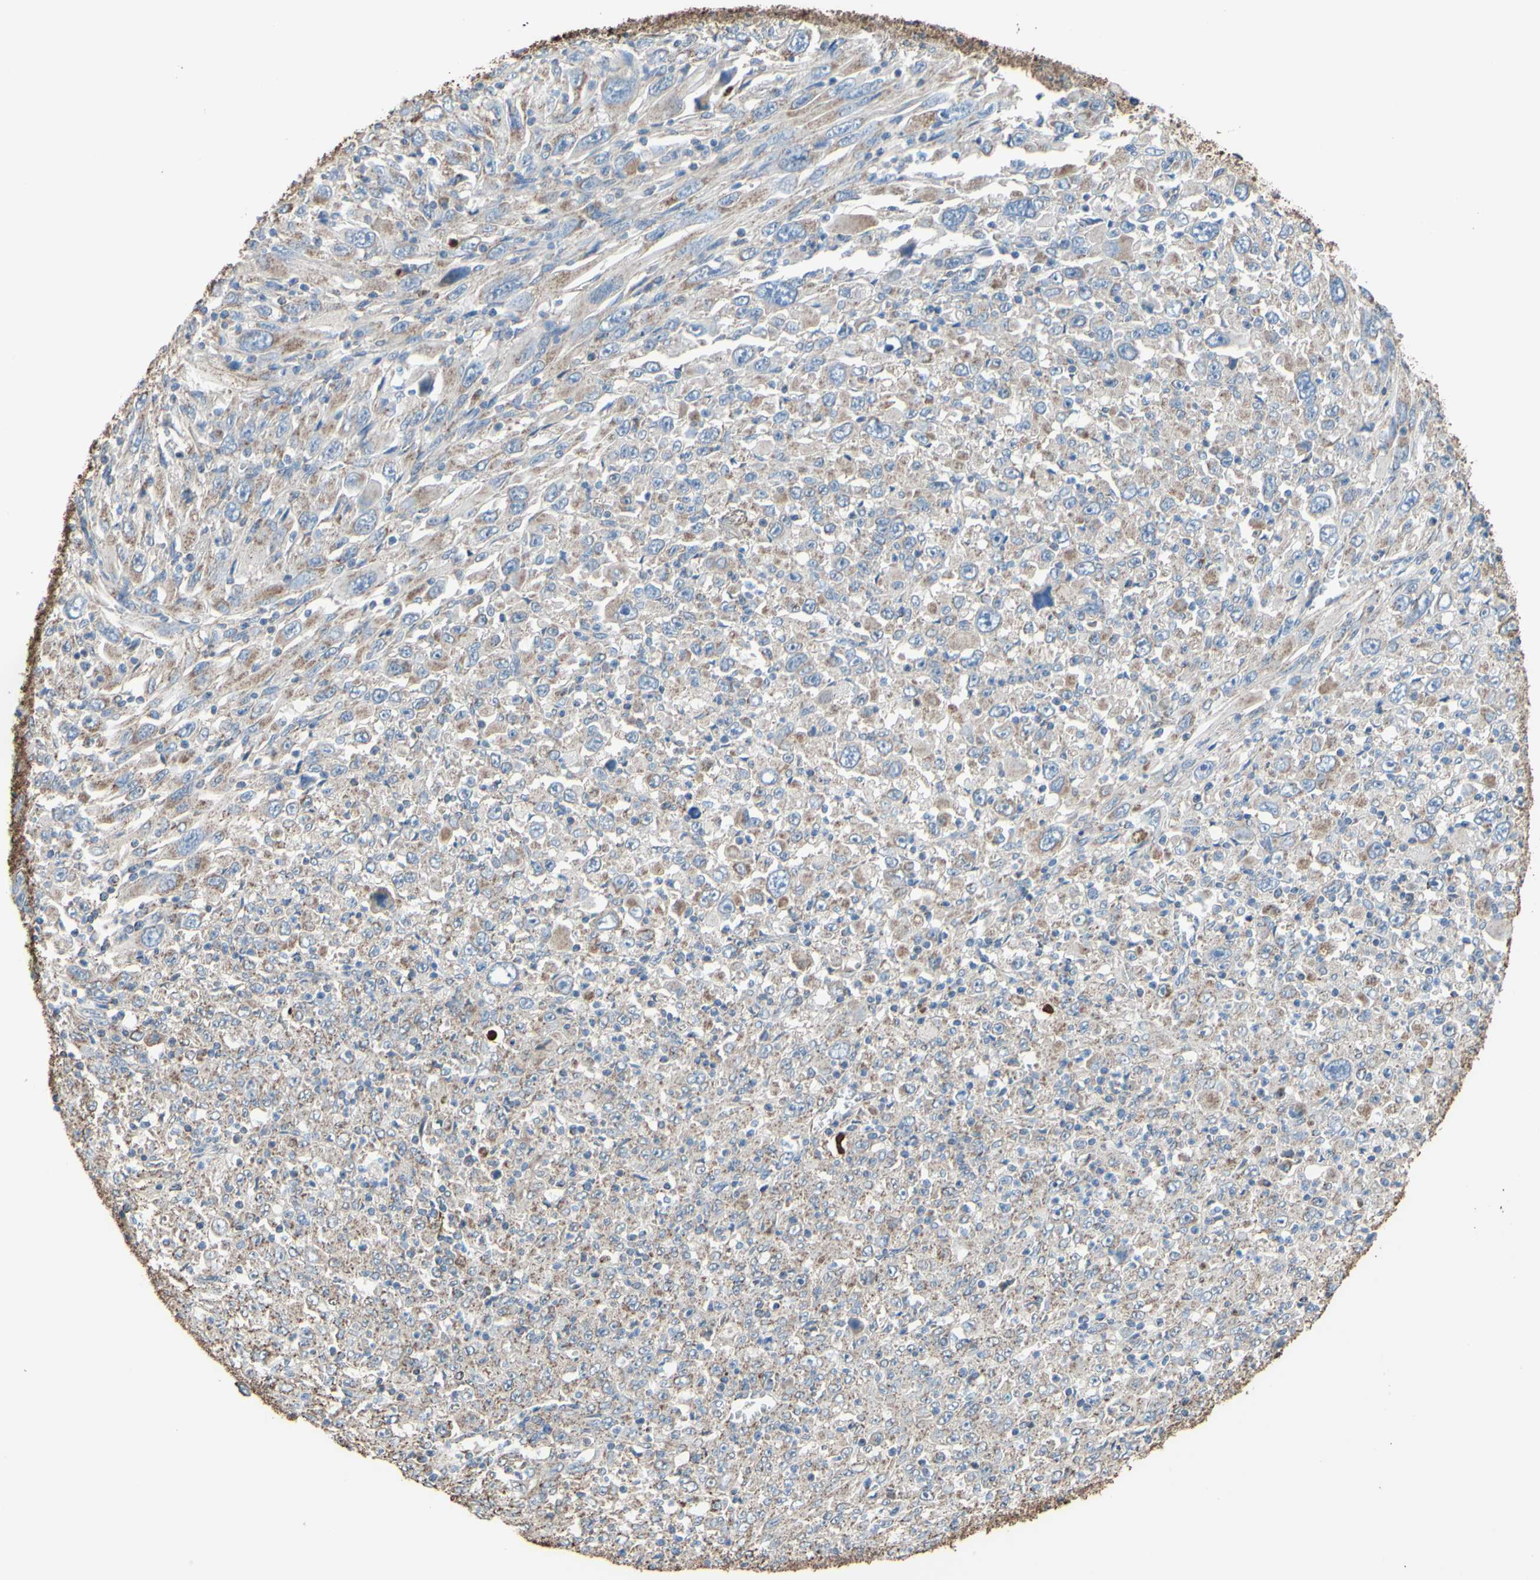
{"staining": {"intensity": "weak", "quantity": "25%-75%", "location": "cytoplasmic/membranous"}, "tissue": "melanoma", "cell_type": "Tumor cells", "image_type": "cancer", "snomed": [{"axis": "morphology", "description": "Malignant melanoma, Metastatic site"}, {"axis": "topography", "description": "Skin"}], "caption": "This histopathology image displays melanoma stained with IHC to label a protein in brown. The cytoplasmic/membranous of tumor cells show weak positivity for the protein. Nuclei are counter-stained blue.", "gene": "CMKLR2", "patient": {"sex": "female", "age": 56}}